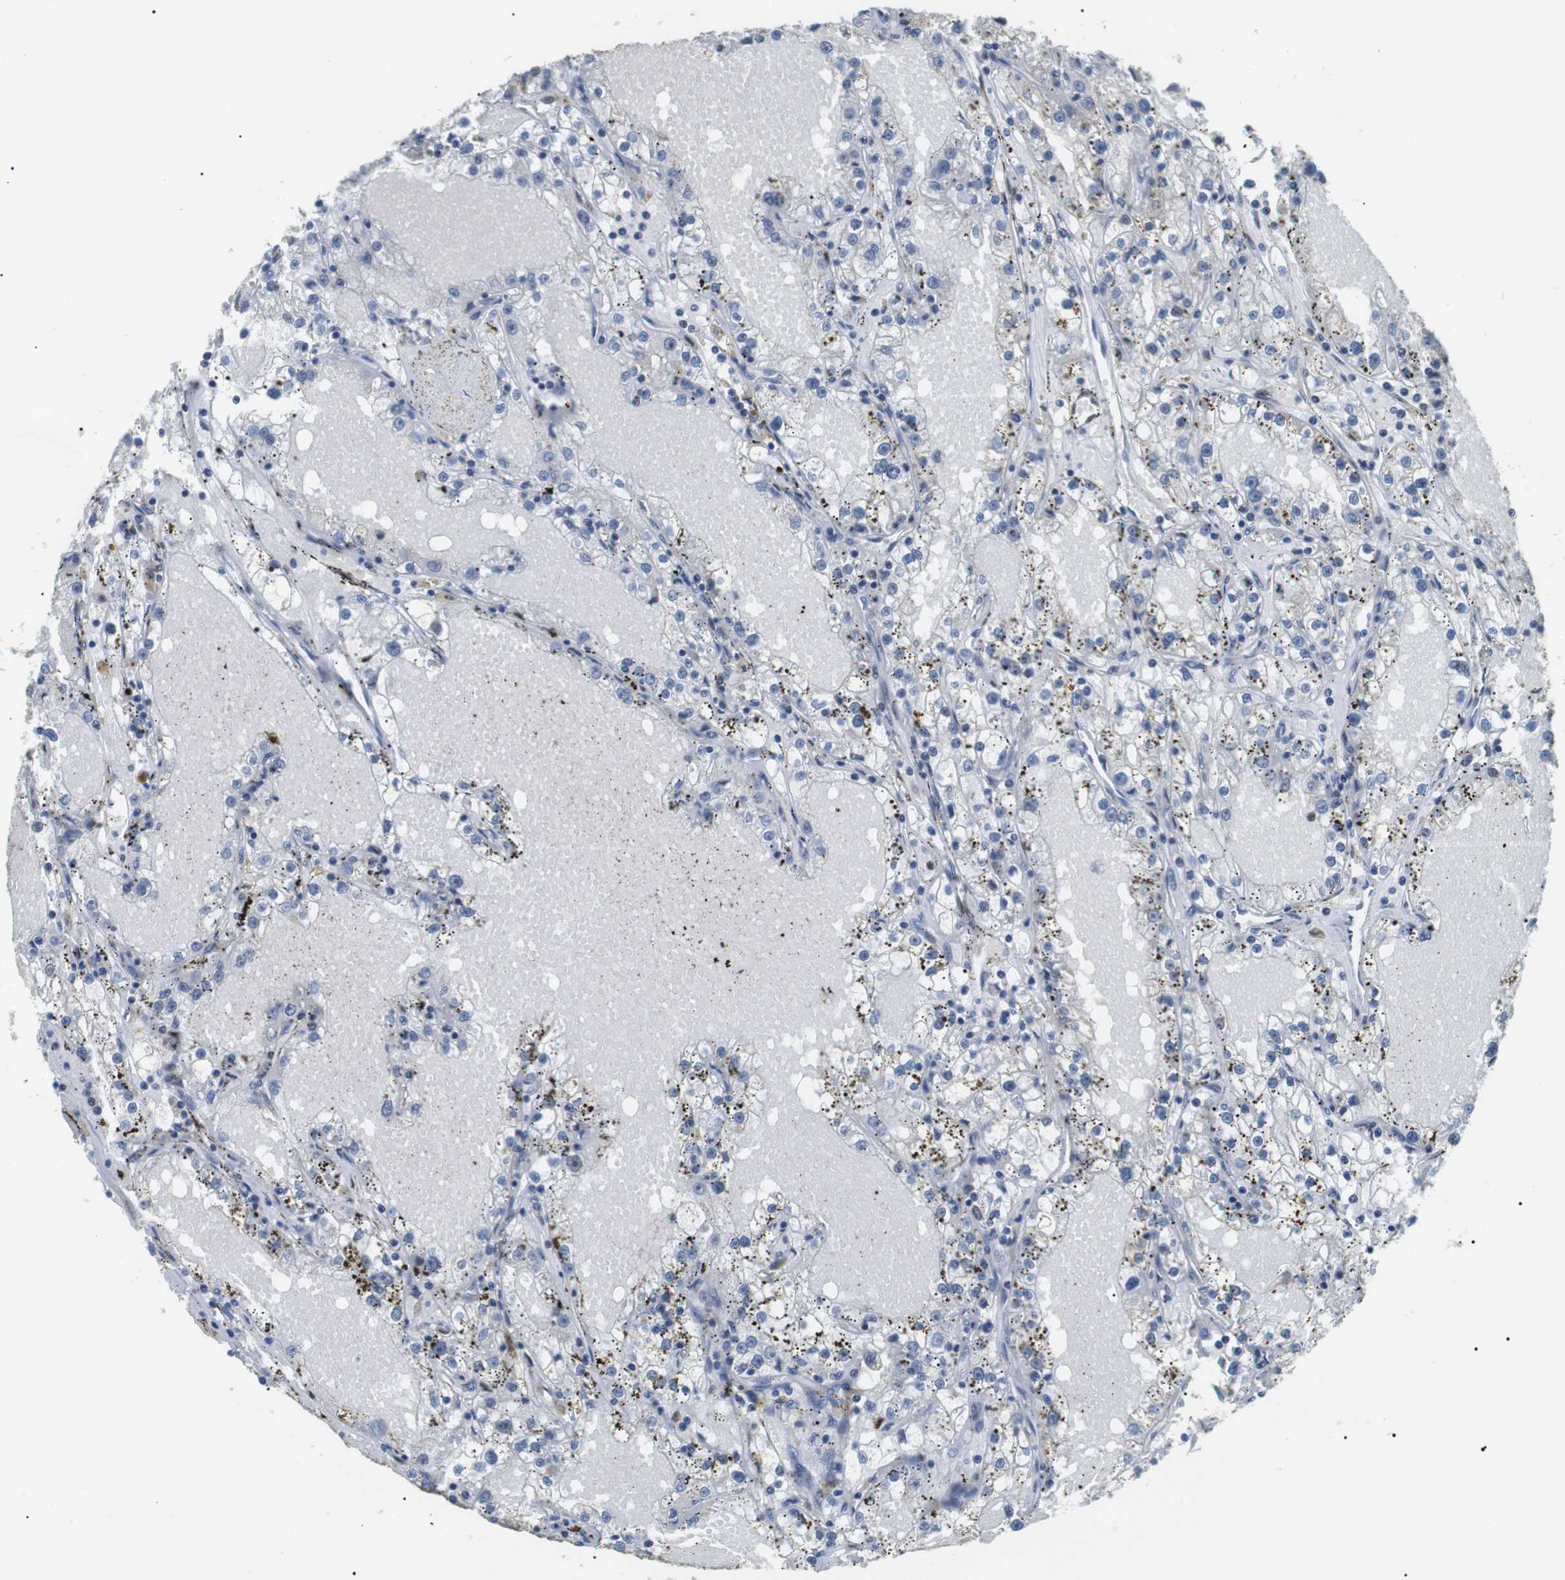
{"staining": {"intensity": "negative", "quantity": "none", "location": "none"}, "tissue": "renal cancer", "cell_type": "Tumor cells", "image_type": "cancer", "snomed": [{"axis": "morphology", "description": "Adenocarcinoma, NOS"}, {"axis": "topography", "description": "Kidney"}], "caption": "Renal adenocarcinoma was stained to show a protein in brown. There is no significant expression in tumor cells. Nuclei are stained in blue.", "gene": "ORAI3", "patient": {"sex": "male", "age": 56}}